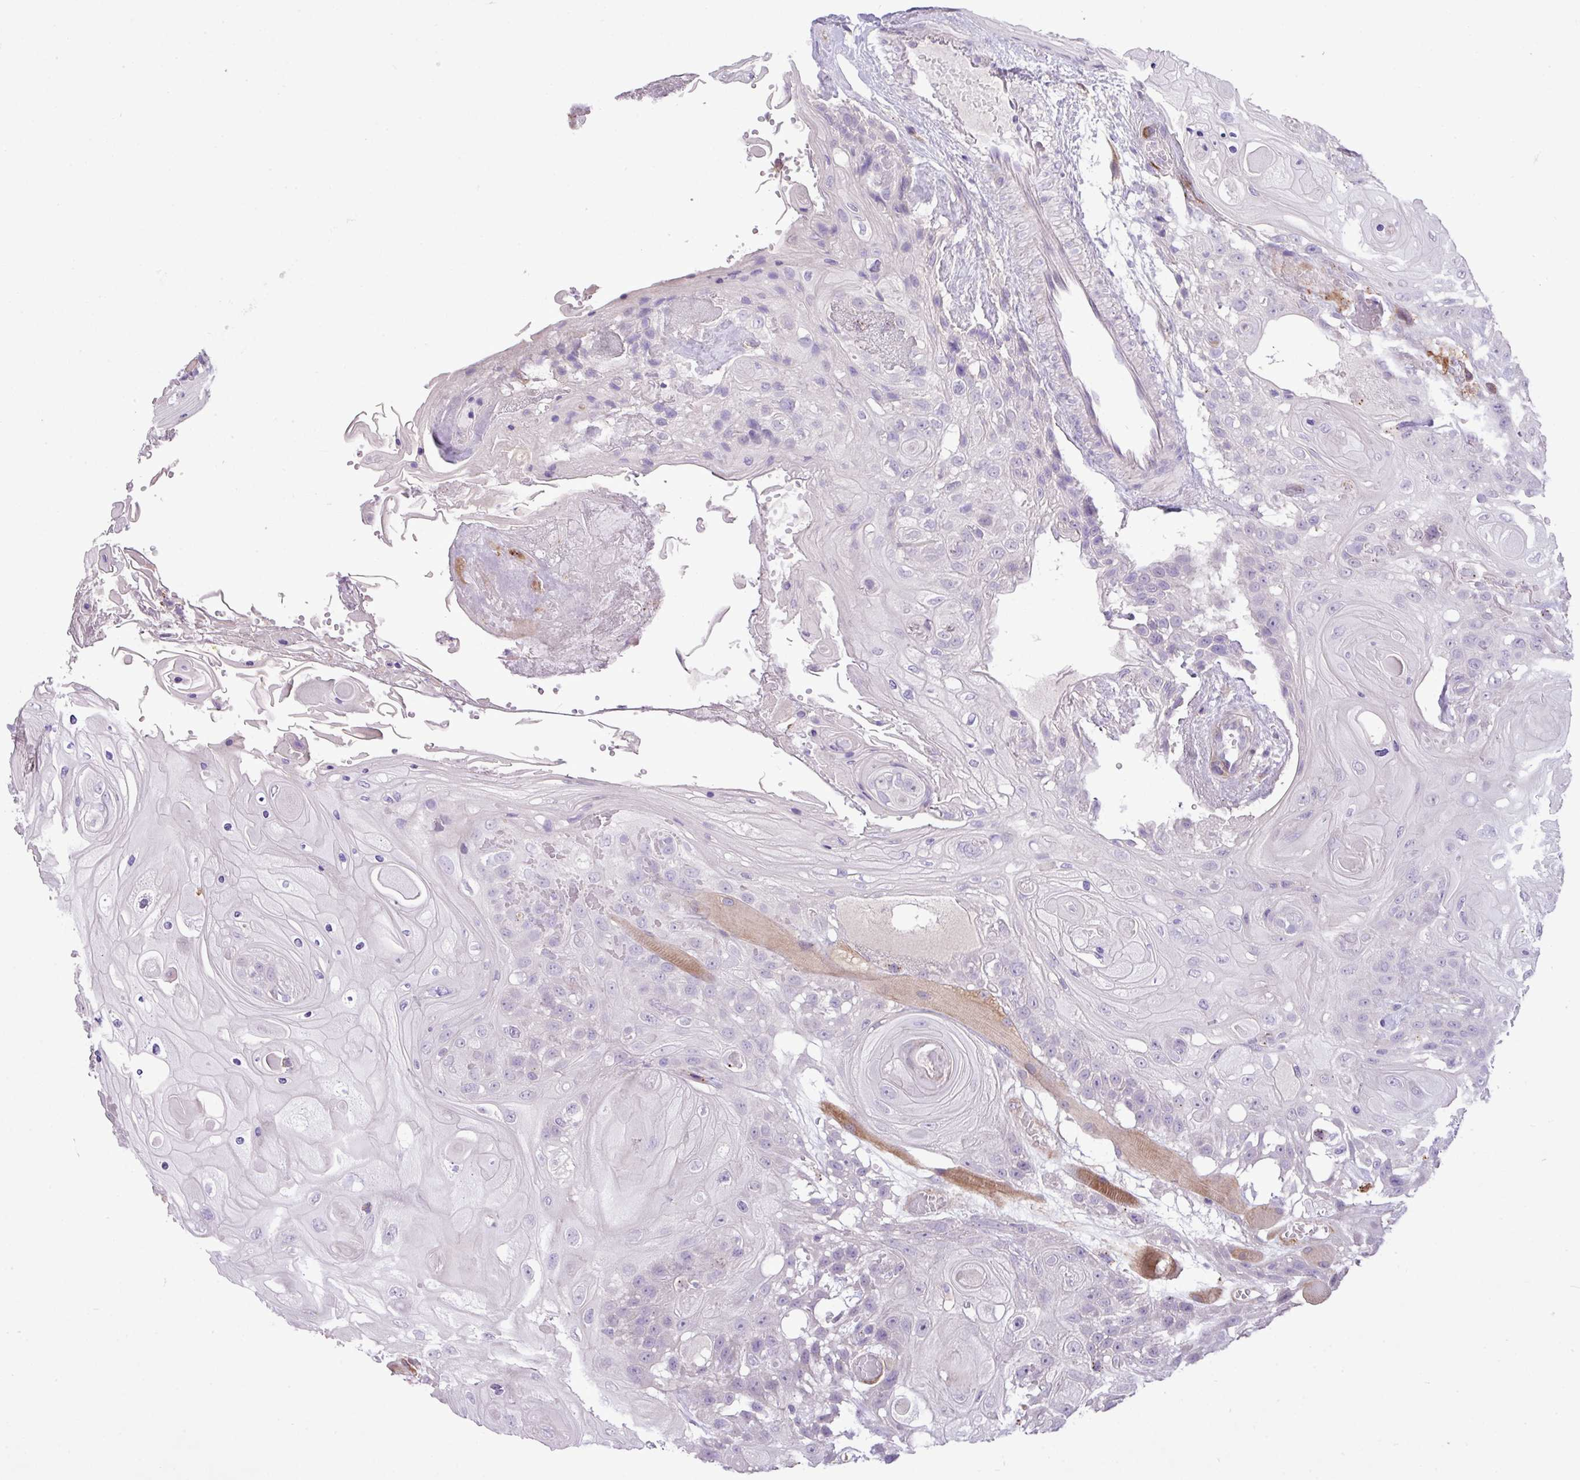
{"staining": {"intensity": "negative", "quantity": "none", "location": "none"}, "tissue": "head and neck cancer", "cell_type": "Tumor cells", "image_type": "cancer", "snomed": [{"axis": "morphology", "description": "Squamous cell carcinoma, NOS"}, {"axis": "topography", "description": "Head-Neck"}], "caption": "DAB (3,3'-diaminobenzidine) immunohistochemical staining of human head and neck squamous cell carcinoma demonstrates no significant expression in tumor cells. (DAB (3,3'-diaminobenzidine) immunohistochemistry, high magnification).", "gene": "CD248", "patient": {"sex": "female", "age": 43}}